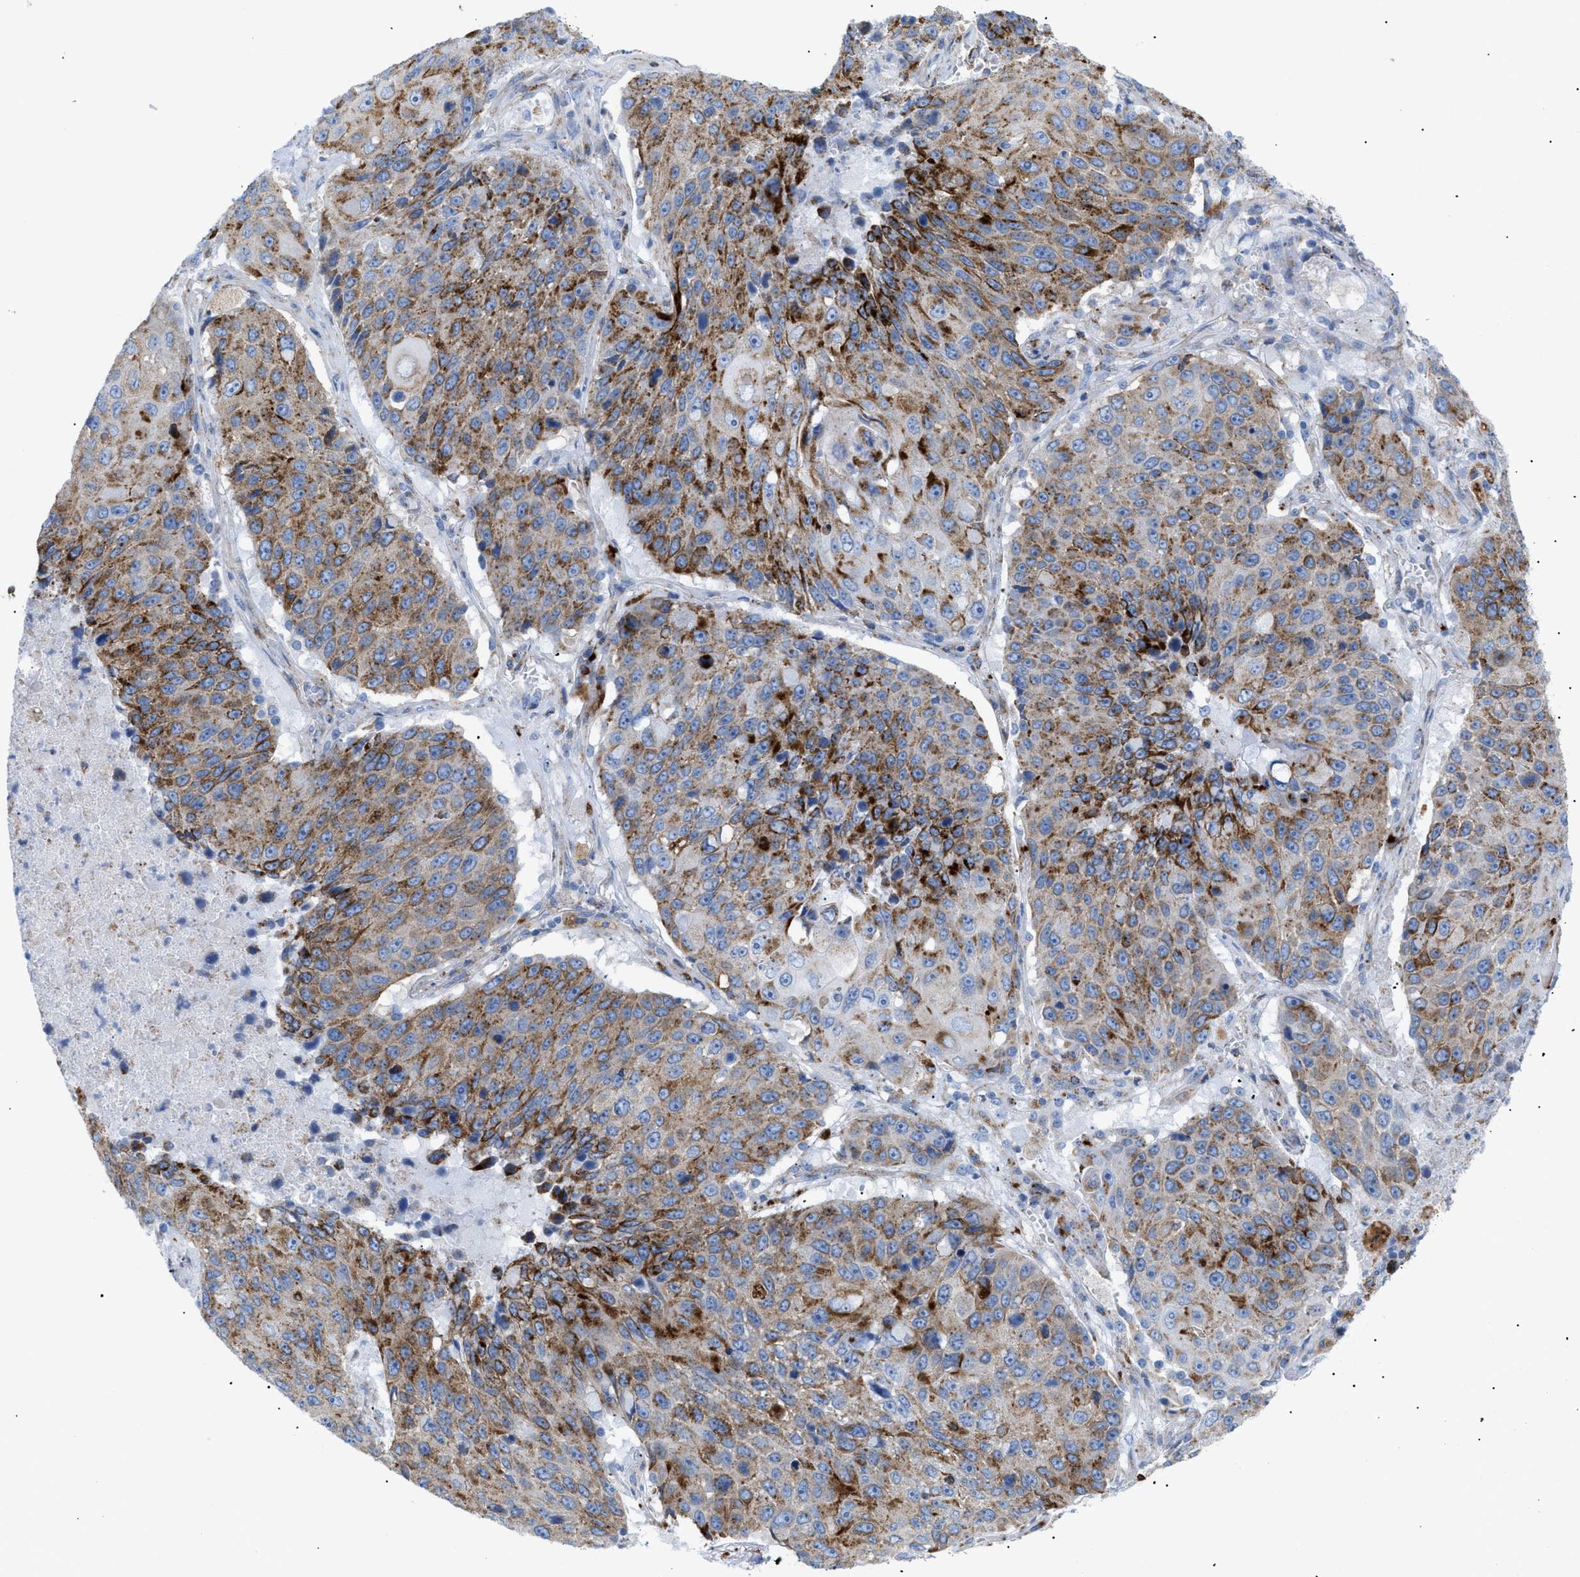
{"staining": {"intensity": "moderate", "quantity": ">75%", "location": "cytoplasmic/membranous"}, "tissue": "lung cancer", "cell_type": "Tumor cells", "image_type": "cancer", "snomed": [{"axis": "morphology", "description": "Squamous cell carcinoma, NOS"}, {"axis": "topography", "description": "Lung"}], "caption": "Human lung squamous cell carcinoma stained with a protein marker reveals moderate staining in tumor cells.", "gene": "DRAM2", "patient": {"sex": "male", "age": 61}}